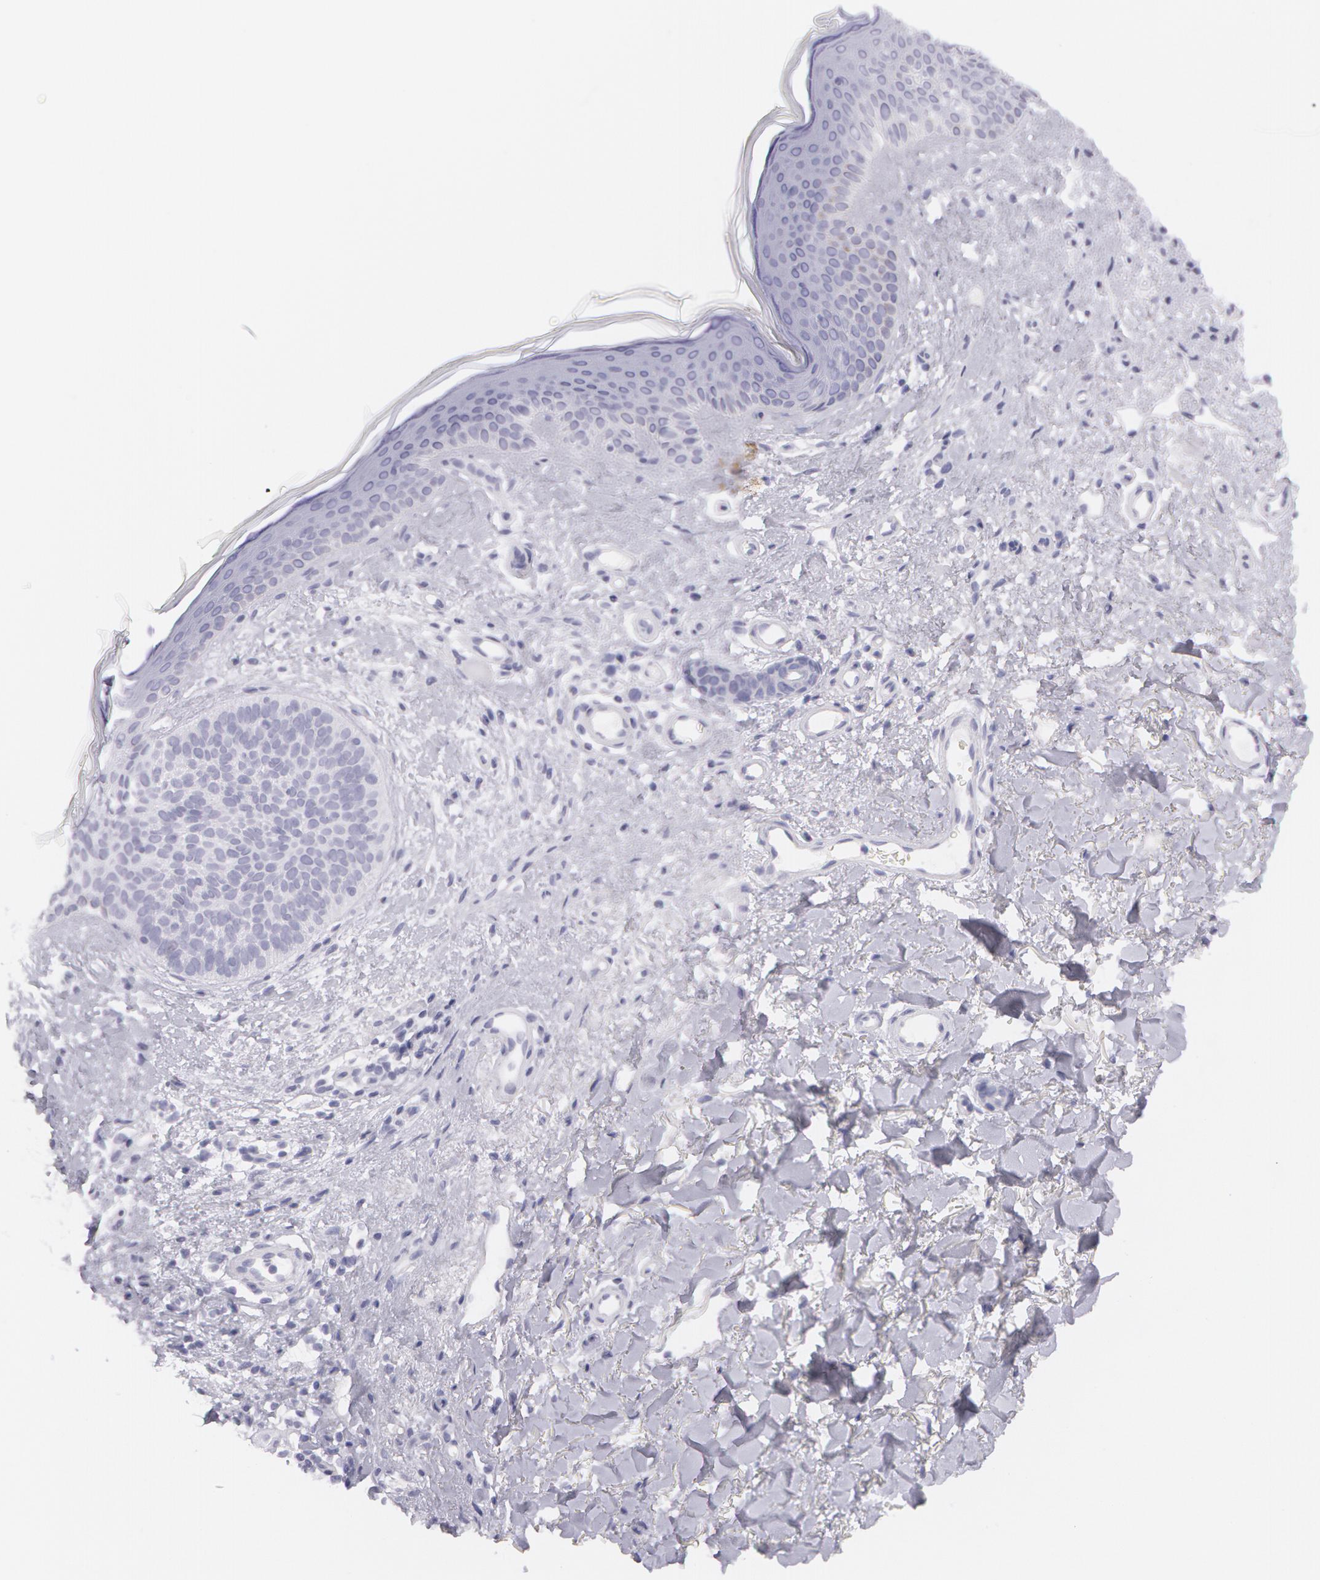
{"staining": {"intensity": "negative", "quantity": "none", "location": "none"}, "tissue": "skin cancer", "cell_type": "Tumor cells", "image_type": "cancer", "snomed": [{"axis": "morphology", "description": "Basal cell carcinoma"}, {"axis": "topography", "description": "Skin"}], "caption": "A photomicrograph of human skin cancer (basal cell carcinoma) is negative for staining in tumor cells.", "gene": "AMACR", "patient": {"sex": "female", "age": 78}}